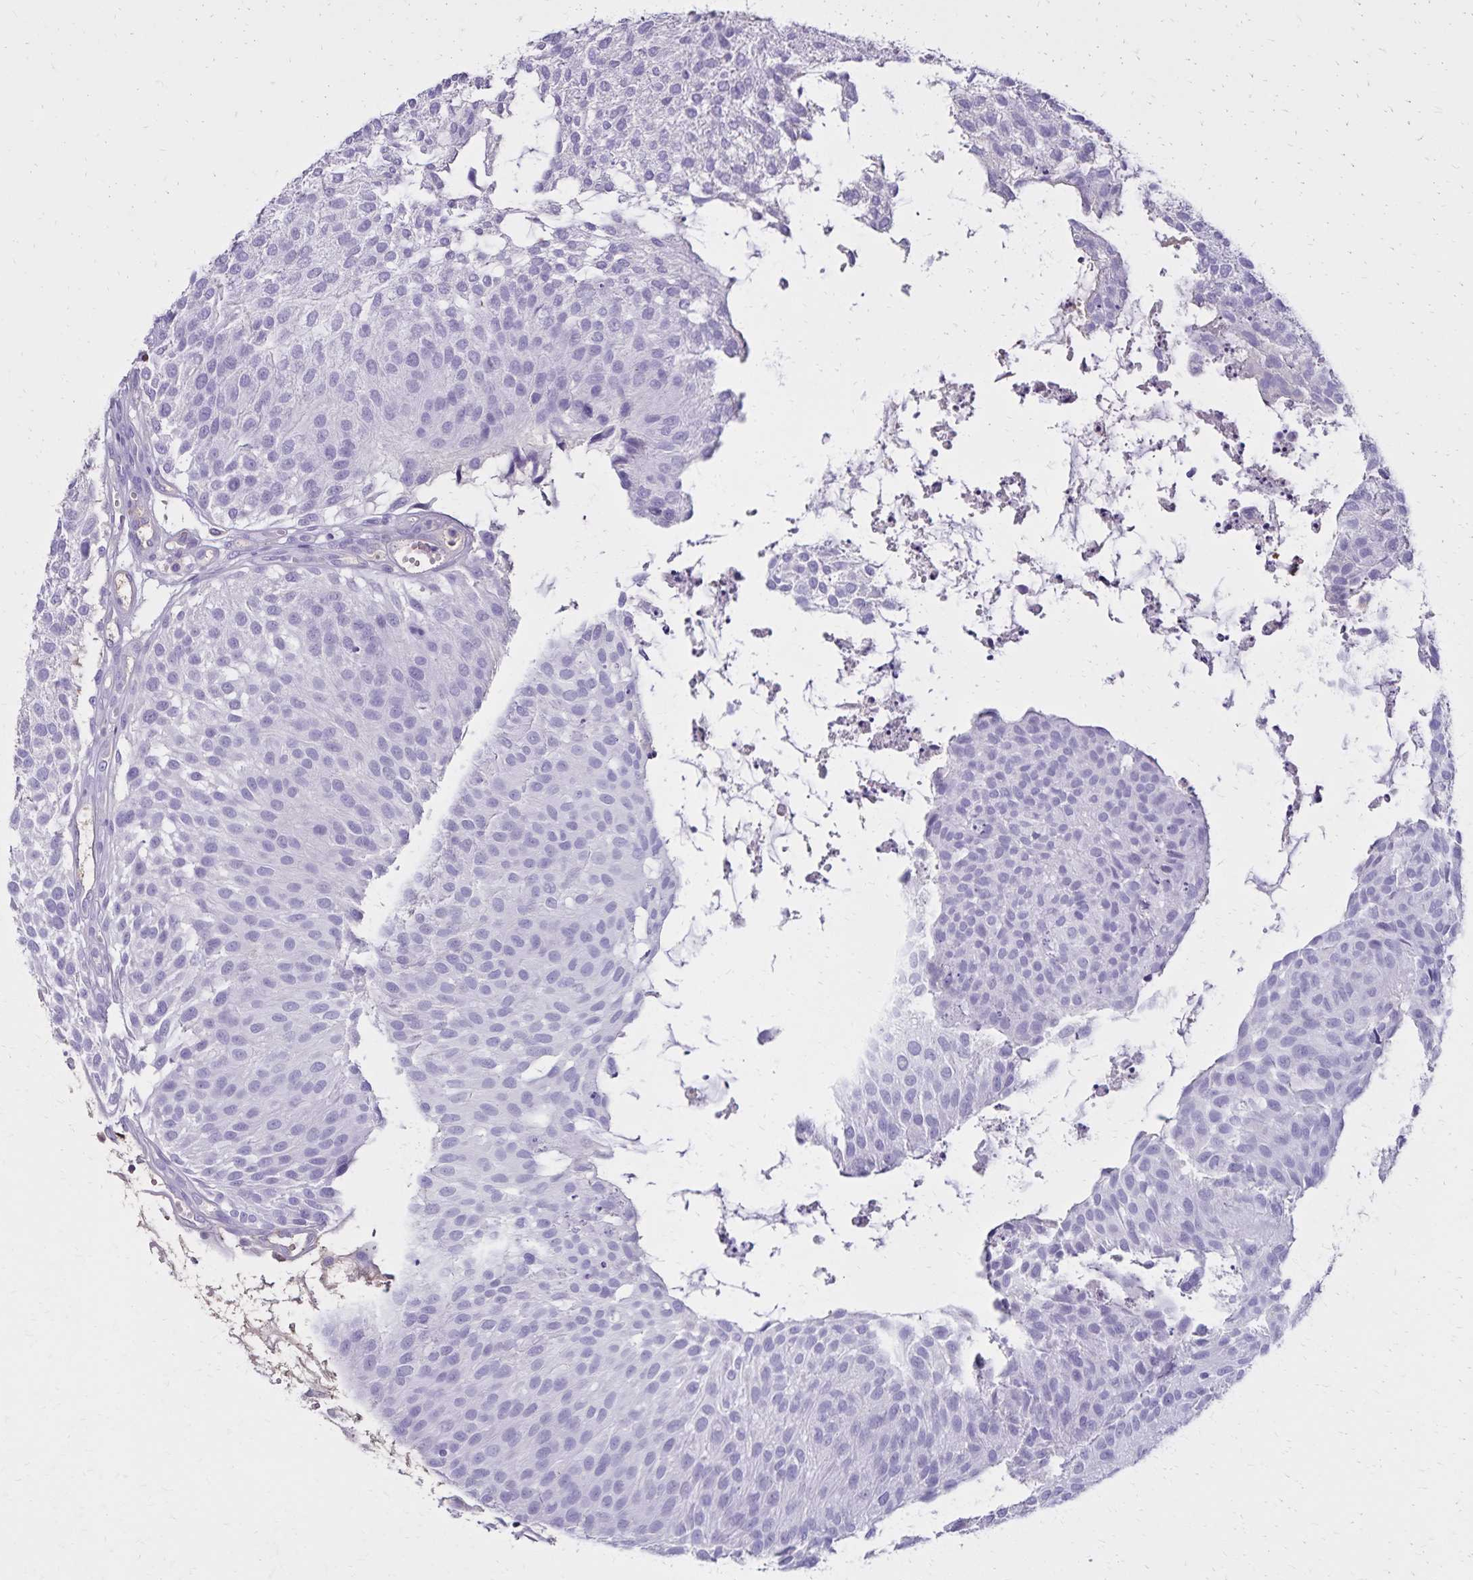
{"staining": {"intensity": "negative", "quantity": "none", "location": "none"}, "tissue": "urothelial cancer", "cell_type": "Tumor cells", "image_type": "cancer", "snomed": [{"axis": "morphology", "description": "Urothelial carcinoma, NOS"}, {"axis": "topography", "description": "Urinary bladder"}], "caption": "The micrograph exhibits no significant staining in tumor cells of transitional cell carcinoma. (DAB IHC, high magnification).", "gene": "CD27", "patient": {"sex": "male", "age": 84}}